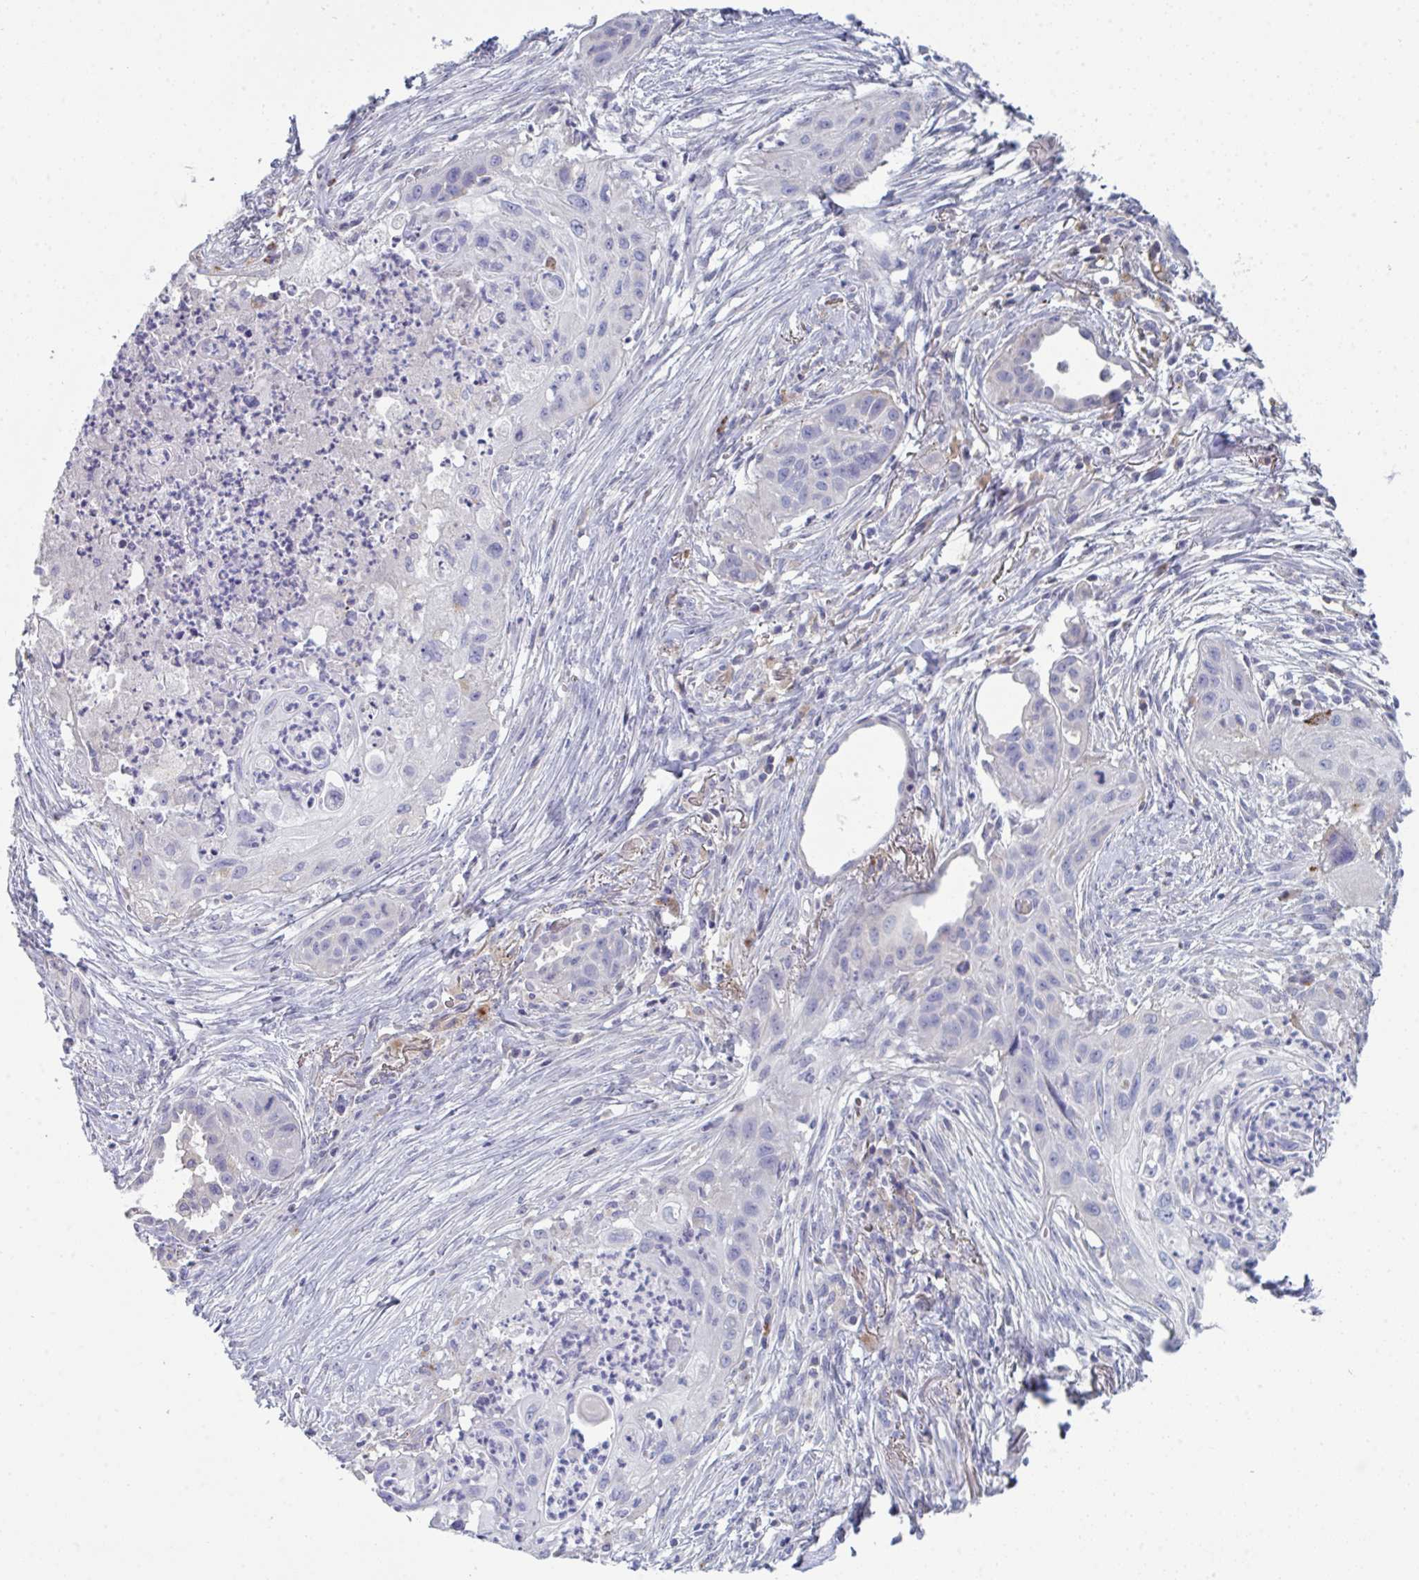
{"staining": {"intensity": "negative", "quantity": "none", "location": "none"}, "tissue": "lung cancer", "cell_type": "Tumor cells", "image_type": "cancer", "snomed": [{"axis": "morphology", "description": "Squamous cell carcinoma, NOS"}, {"axis": "topography", "description": "Lung"}], "caption": "A high-resolution histopathology image shows immunohistochemistry (IHC) staining of lung cancer, which reveals no significant positivity in tumor cells. (Brightfield microscopy of DAB immunohistochemistry (IHC) at high magnification).", "gene": "HGFAC", "patient": {"sex": "male", "age": 71}}